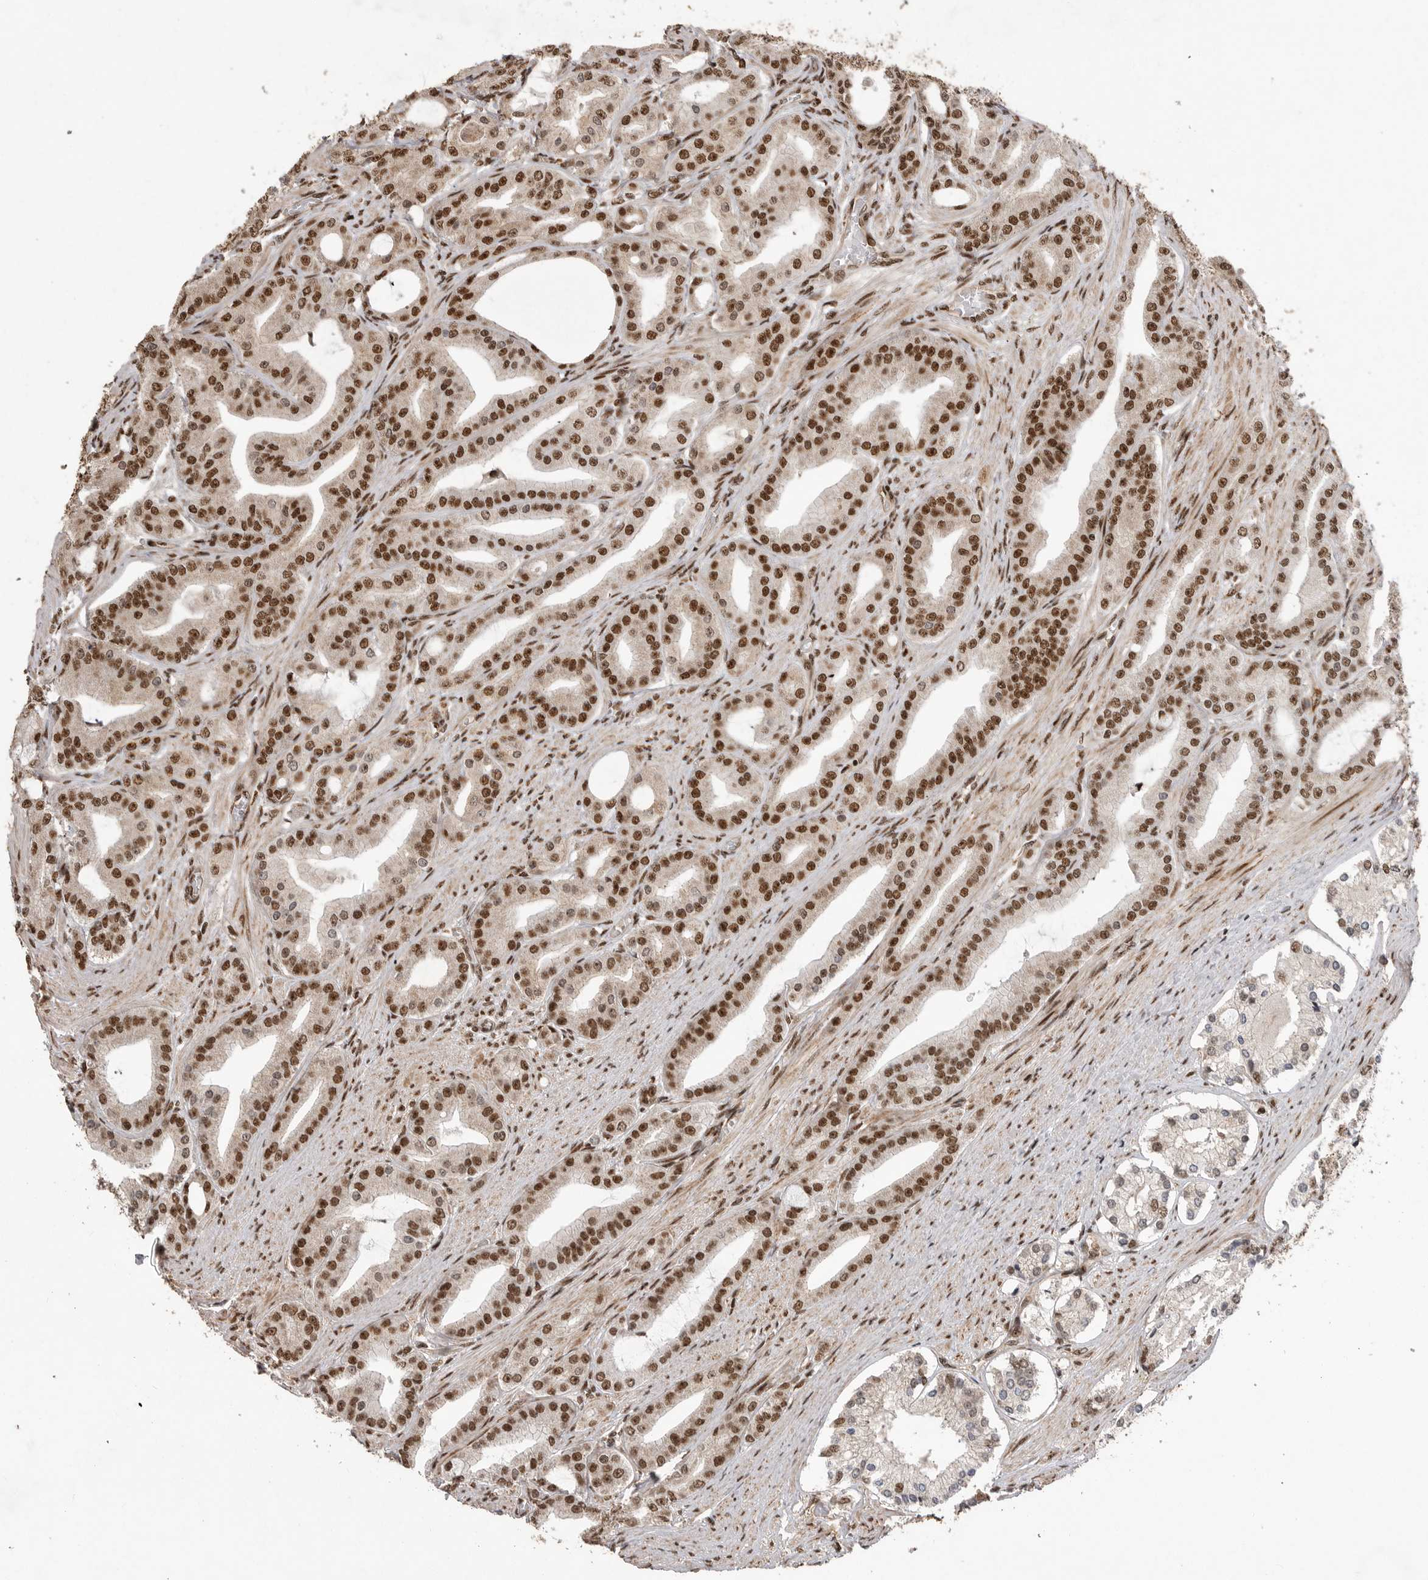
{"staining": {"intensity": "strong", "quantity": ">75%", "location": "nuclear"}, "tissue": "prostate cancer", "cell_type": "Tumor cells", "image_type": "cancer", "snomed": [{"axis": "morphology", "description": "Adenocarcinoma, High grade"}, {"axis": "topography", "description": "Prostate"}], "caption": "Protein staining of high-grade adenocarcinoma (prostate) tissue demonstrates strong nuclear positivity in approximately >75% of tumor cells. (Stains: DAB (3,3'-diaminobenzidine) in brown, nuclei in blue, Microscopy: brightfield microscopy at high magnification).", "gene": "PPP1R8", "patient": {"sex": "male", "age": 60}}